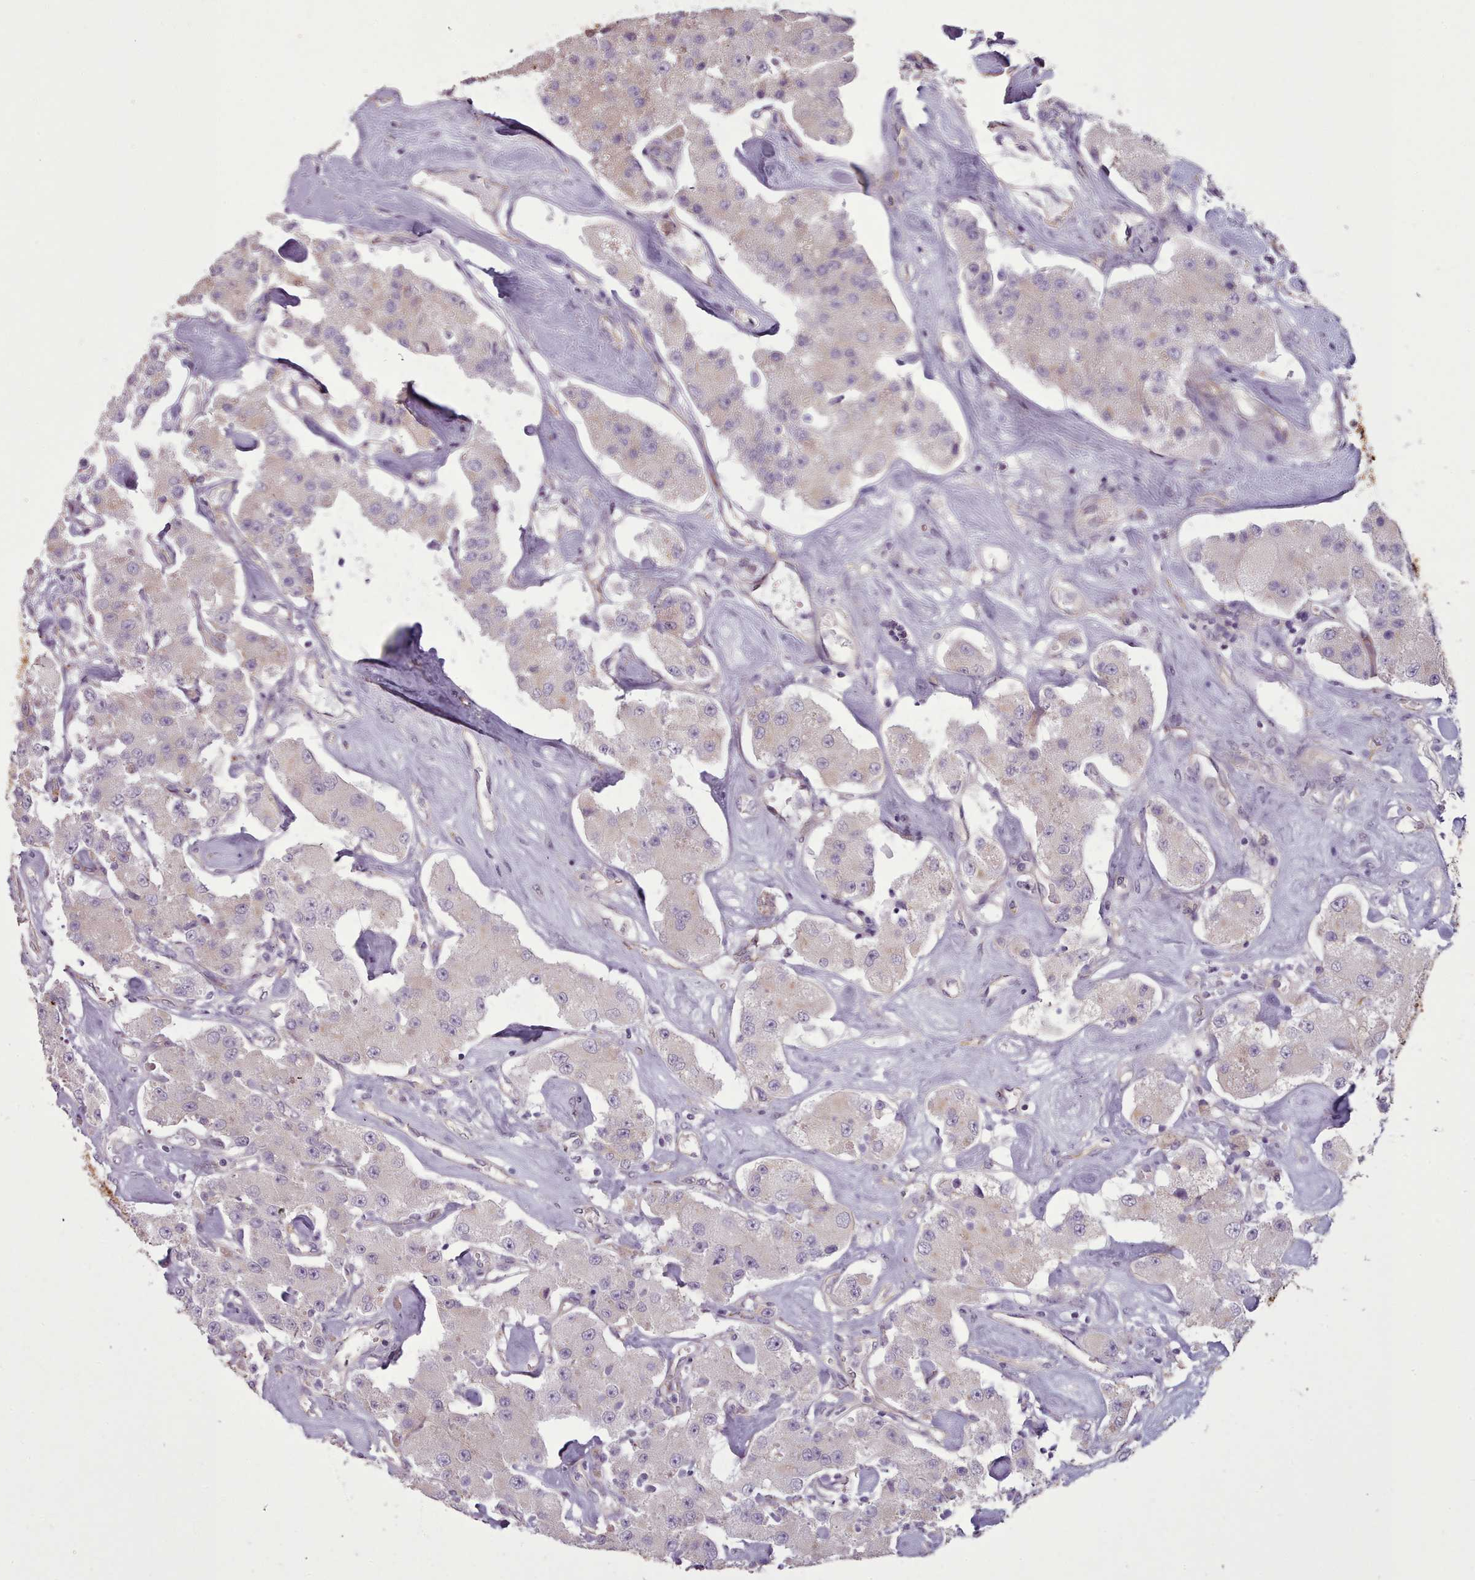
{"staining": {"intensity": "negative", "quantity": "none", "location": "none"}, "tissue": "carcinoid", "cell_type": "Tumor cells", "image_type": "cancer", "snomed": [{"axis": "morphology", "description": "Carcinoid, malignant, NOS"}, {"axis": "topography", "description": "Pancreas"}], "caption": "DAB immunohistochemical staining of human carcinoid demonstrates no significant expression in tumor cells.", "gene": "PLD4", "patient": {"sex": "male", "age": 41}}